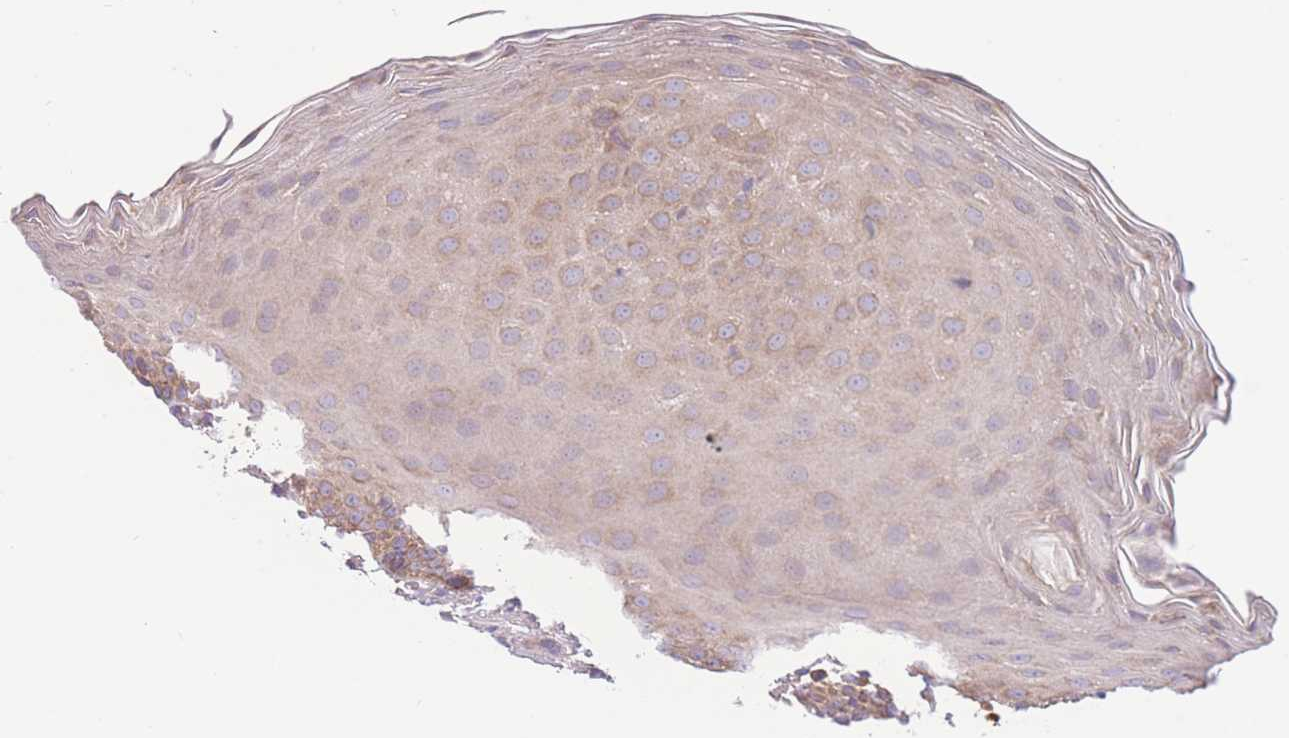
{"staining": {"intensity": "moderate", "quantity": "25%-75%", "location": "cytoplasmic/membranous"}, "tissue": "oral mucosa", "cell_type": "Squamous epithelial cells", "image_type": "normal", "snomed": [{"axis": "morphology", "description": "Normal tissue, NOS"}, {"axis": "topography", "description": "Oral tissue"}], "caption": "Immunohistochemical staining of benign human oral mucosa reveals medium levels of moderate cytoplasmic/membranous expression in approximately 25%-75% of squamous epithelial cells.", "gene": "BEX1", "patient": {"sex": "male", "age": 46}}